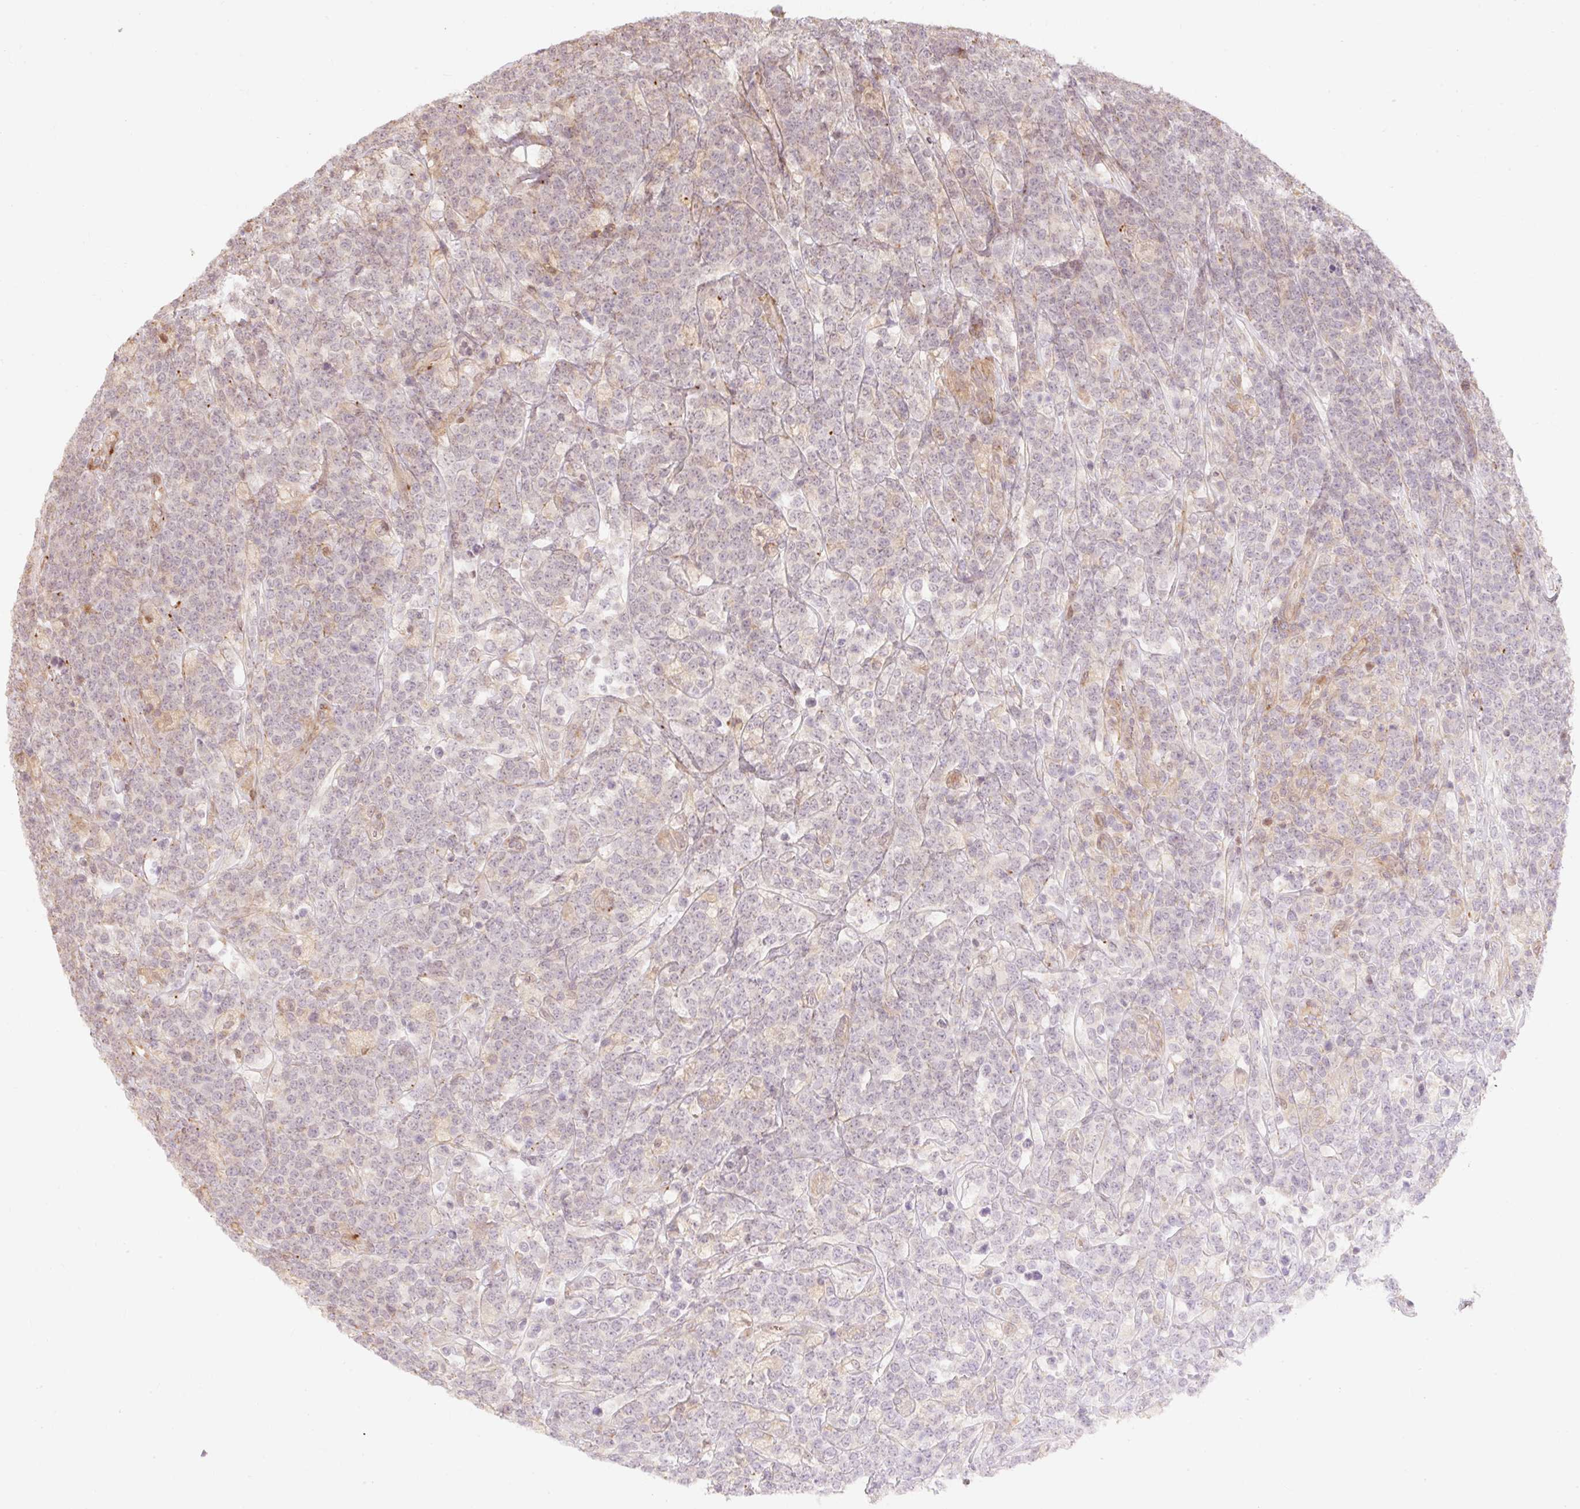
{"staining": {"intensity": "negative", "quantity": "none", "location": "none"}, "tissue": "lymphoma", "cell_type": "Tumor cells", "image_type": "cancer", "snomed": [{"axis": "morphology", "description": "Malignant lymphoma, non-Hodgkin's type, High grade"}, {"axis": "topography", "description": "Small intestine"}], "caption": "DAB (3,3'-diaminobenzidine) immunohistochemical staining of lymphoma demonstrates no significant staining in tumor cells.", "gene": "EMC10", "patient": {"sex": "male", "age": 8}}